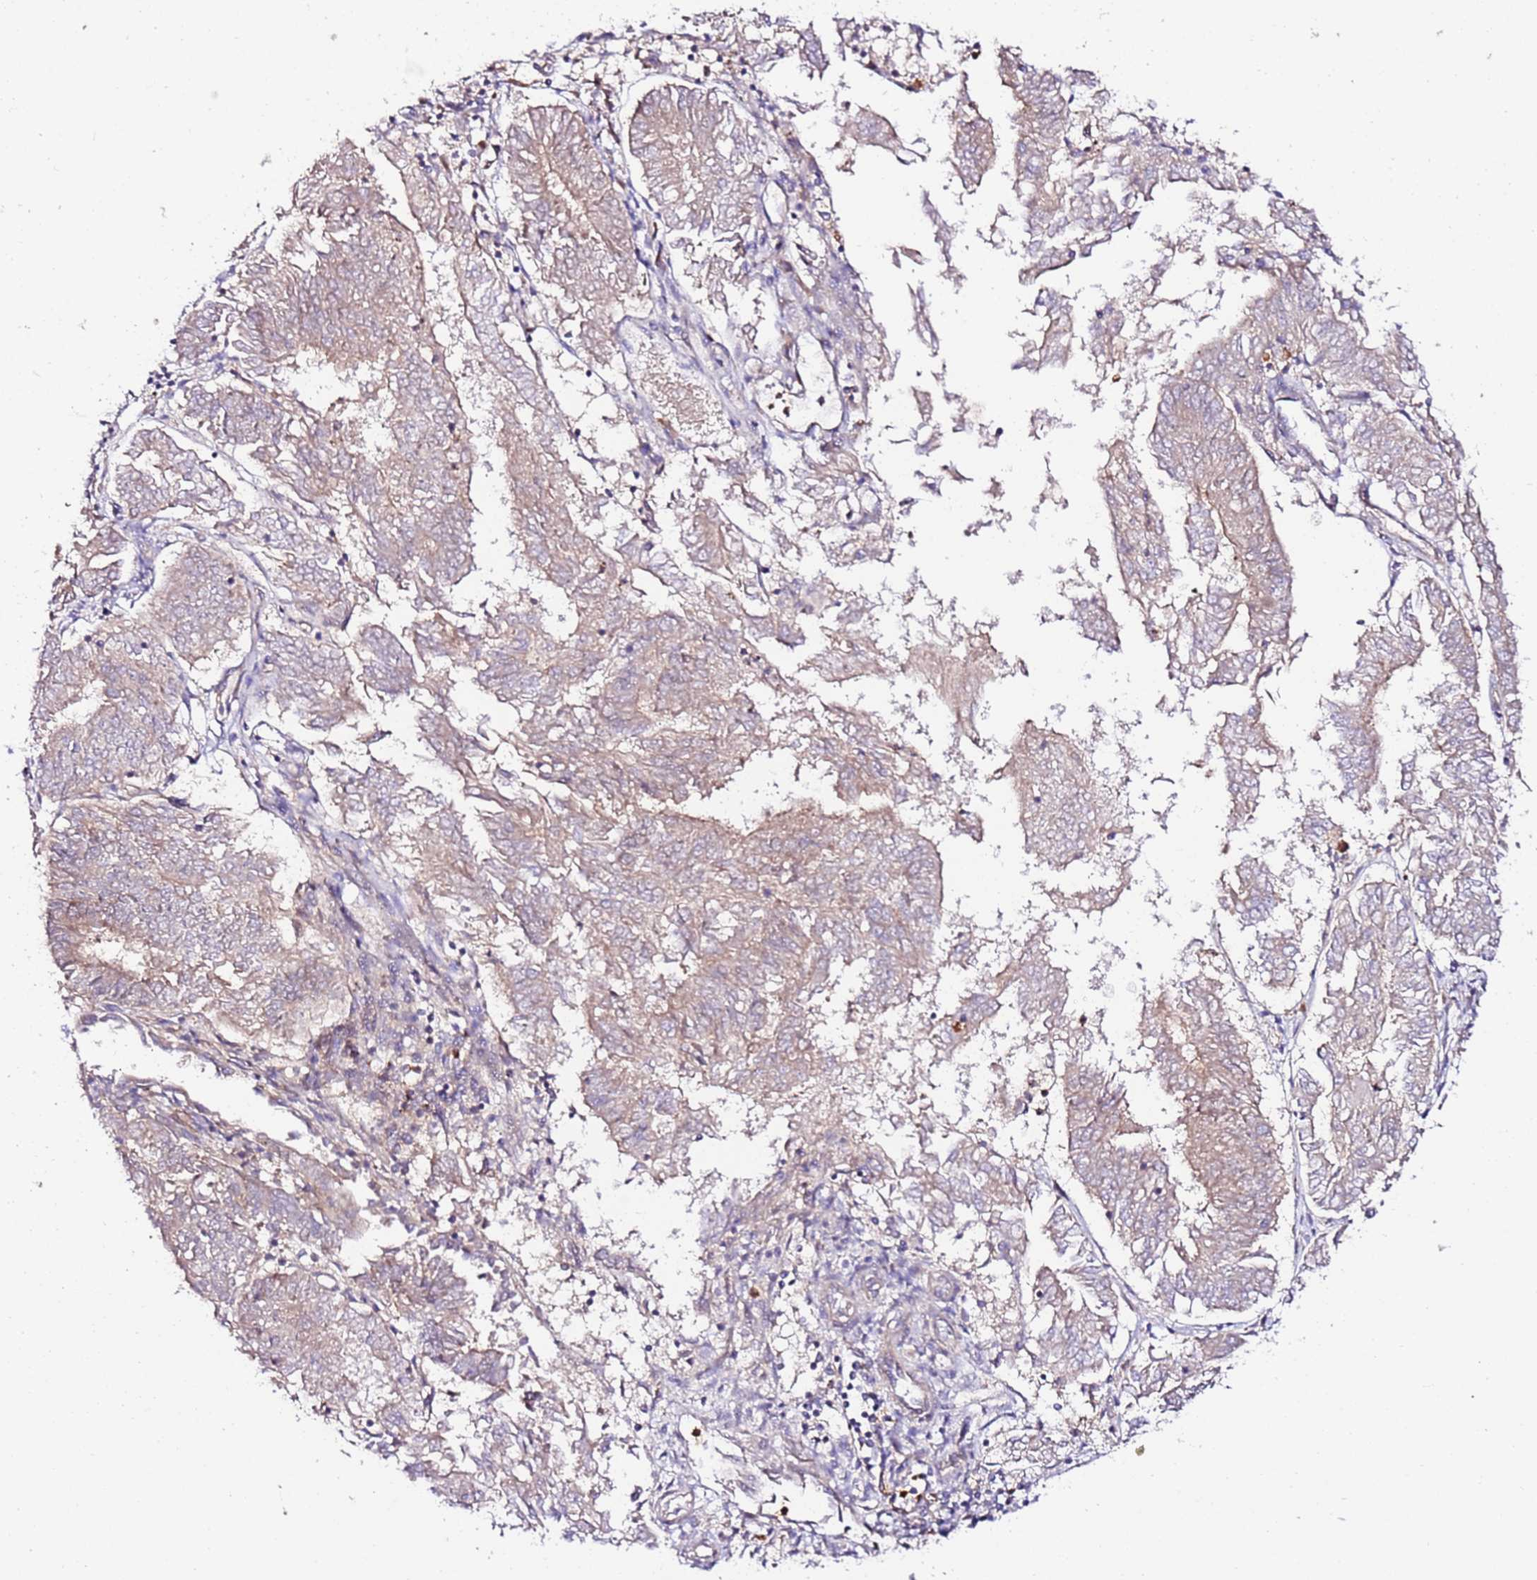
{"staining": {"intensity": "weak", "quantity": "25%-75%", "location": "cytoplasmic/membranous"}, "tissue": "endometrial cancer", "cell_type": "Tumor cells", "image_type": "cancer", "snomed": [{"axis": "morphology", "description": "Adenocarcinoma, NOS"}, {"axis": "topography", "description": "Endometrium"}], "caption": "Tumor cells exhibit weak cytoplasmic/membranous expression in approximately 25%-75% of cells in endometrial adenocarcinoma.", "gene": "FLVCR1", "patient": {"sex": "female", "age": 58}}